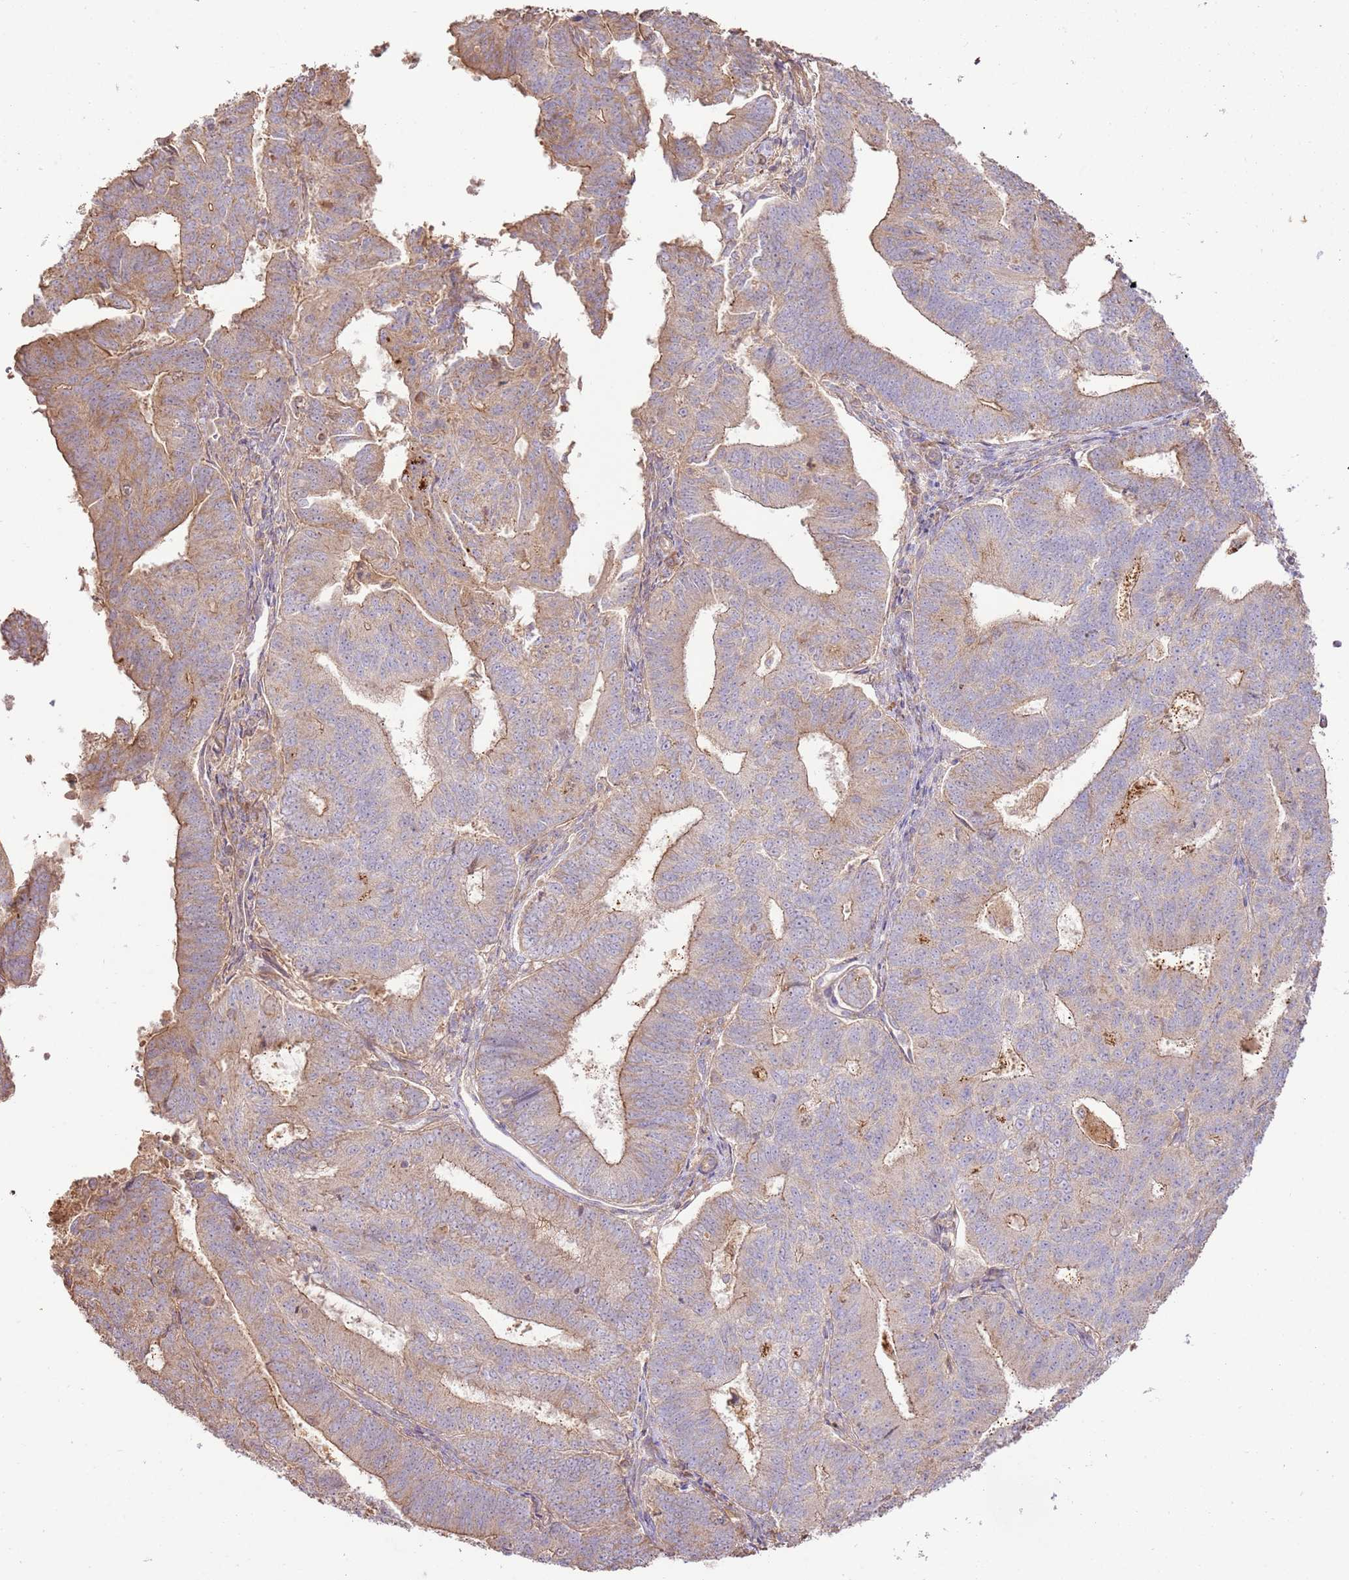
{"staining": {"intensity": "moderate", "quantity": "25%-75%", "location": "cytoplasmic/membranous"}, "tissue": "endometrial cancer", "cell_type": "Tumor cells", "image_type": "cancer", "snomed": [{"axis": "morphology", "description": "Adenocarcinoma, NOS"}, {"axis": "topography", "description": "Endometrium"}], "caption": "Immunohistochemical staining of endometrial cancer (adenocarcinoma) exhibits medium levels of moderate cytoplasmic/membranous protein expression in about 25%-75% of tumor cells.", "gene": "CEP55", "patient": {"sex": "female", "age": 70}}